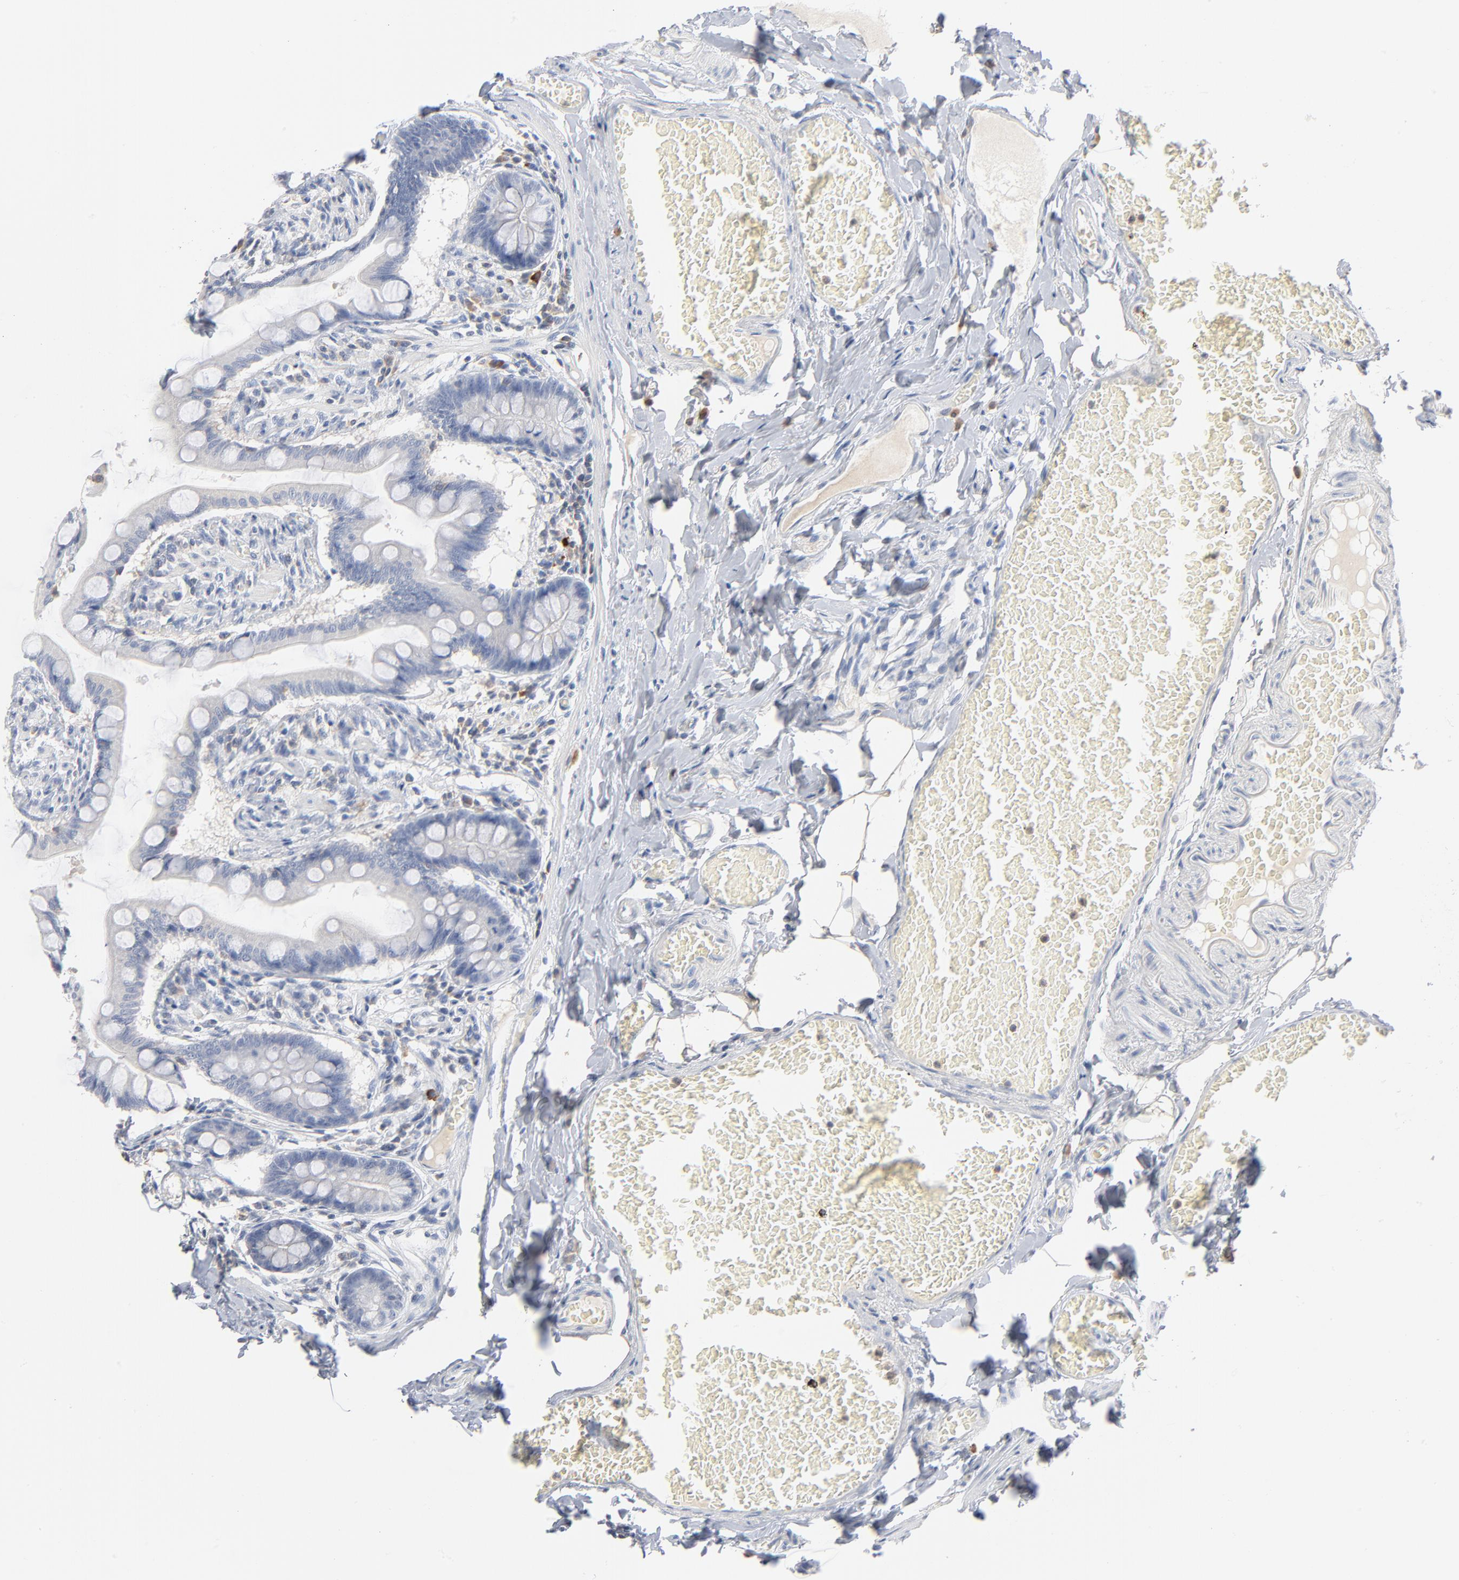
{"staining": {"intensity": "negative", "quantity": "none", "location": "none"}, "tissue": "small intestine", "cell_type": "Glandular cells", "image_type": "normal", "snomed": [{"axis": "morphology", "description": "Normal tissue, NOS"}, {"axis": "topography", "description": "Small intestine"}], "caption": "Immunohistochemistry (IHC) image of normal human small intestine stained for a protein (brown), which demonstrates no staining in glandular cells. (DAB immunohistochemistry with hematoxylin counter stain).", "gene": "PTK2B", "patient": {"sex": "male", "age": 41}}